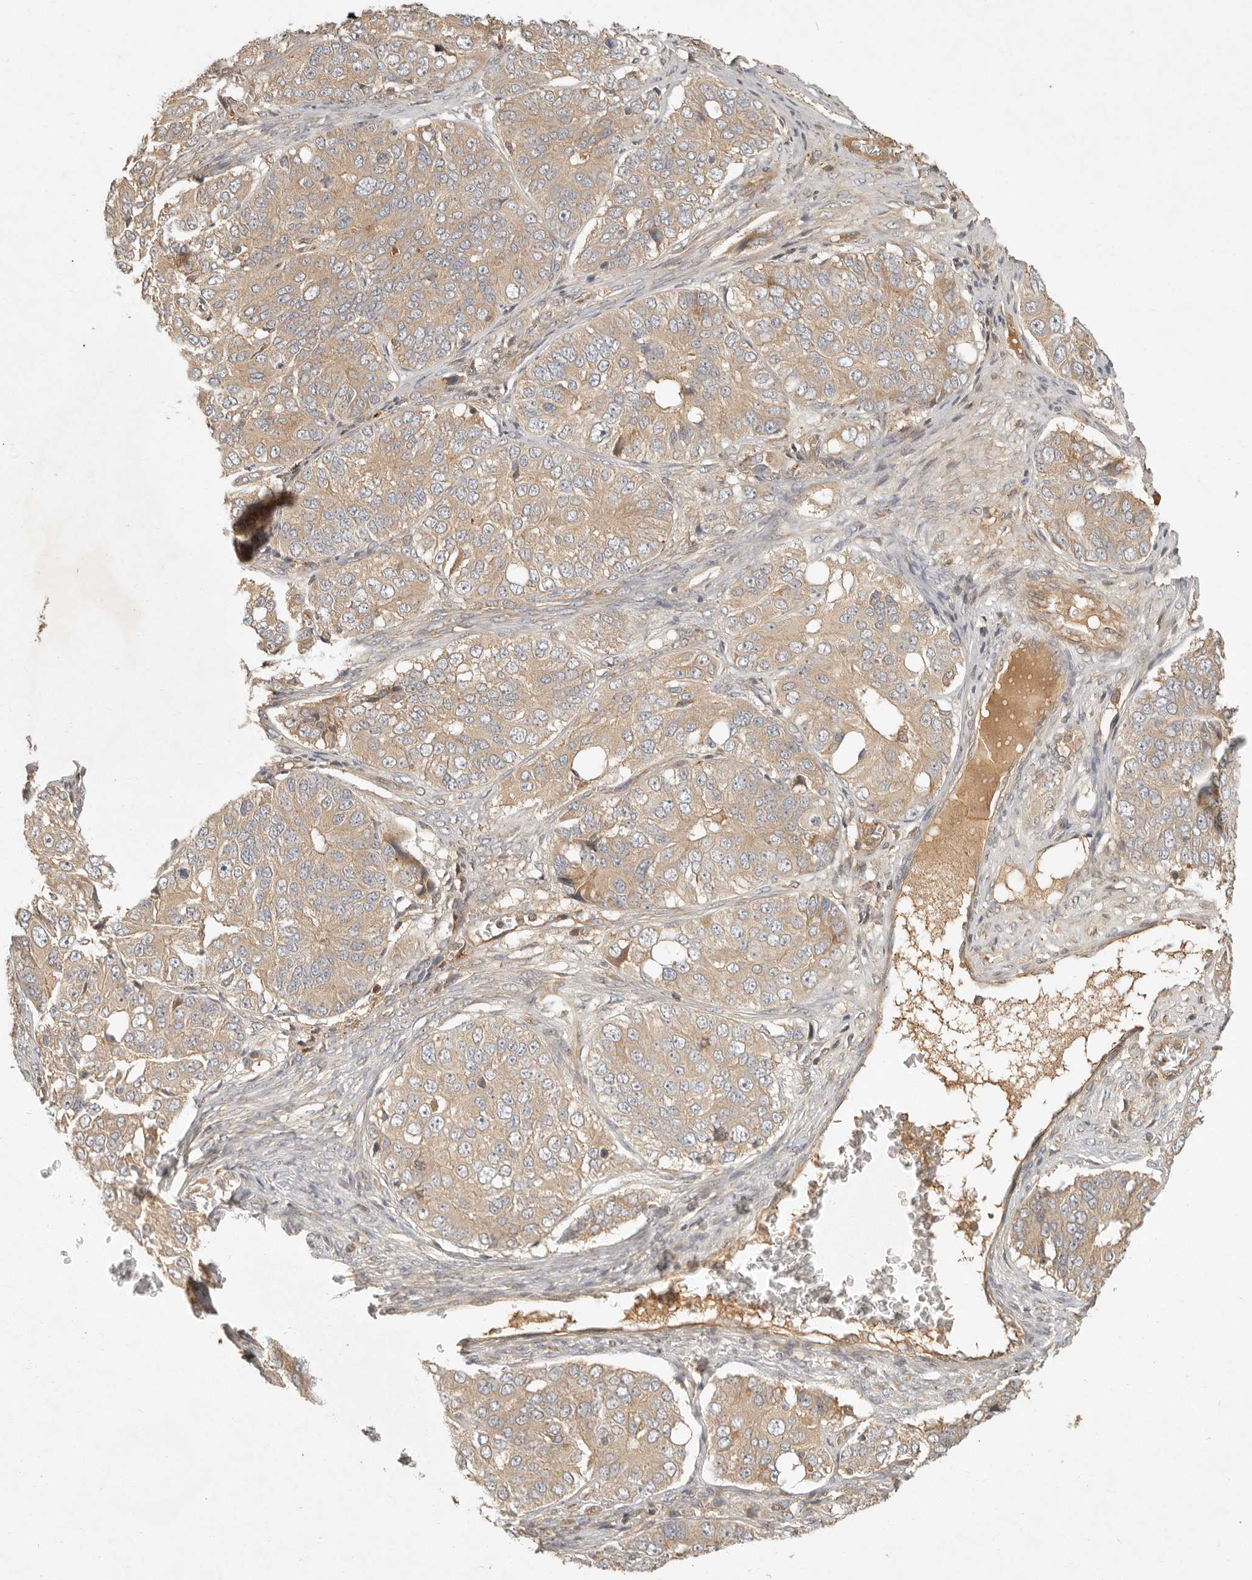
{"staining": {"intensity": "moderate", "quantity": ">75%", "location": "cytoplasmic/membranous"}, "tissue": "ovarian cancer", "cell_type": "Tumor cells", "image_type": "cancer", "snomed": [{"axis": "morphology", "description": "Carcinoma, endometroid"}, {"axis": "topography", "description": "Ovary"}], "caption": "Ovarian endometroid carcinoma tissue reveals moderate cytoplasmic/membranous expression in about >75% of tumor cells, visualized by immunohistochemistry.", "gene": "ANKRD61", "patient": {"sex": "female", "age": 51}}